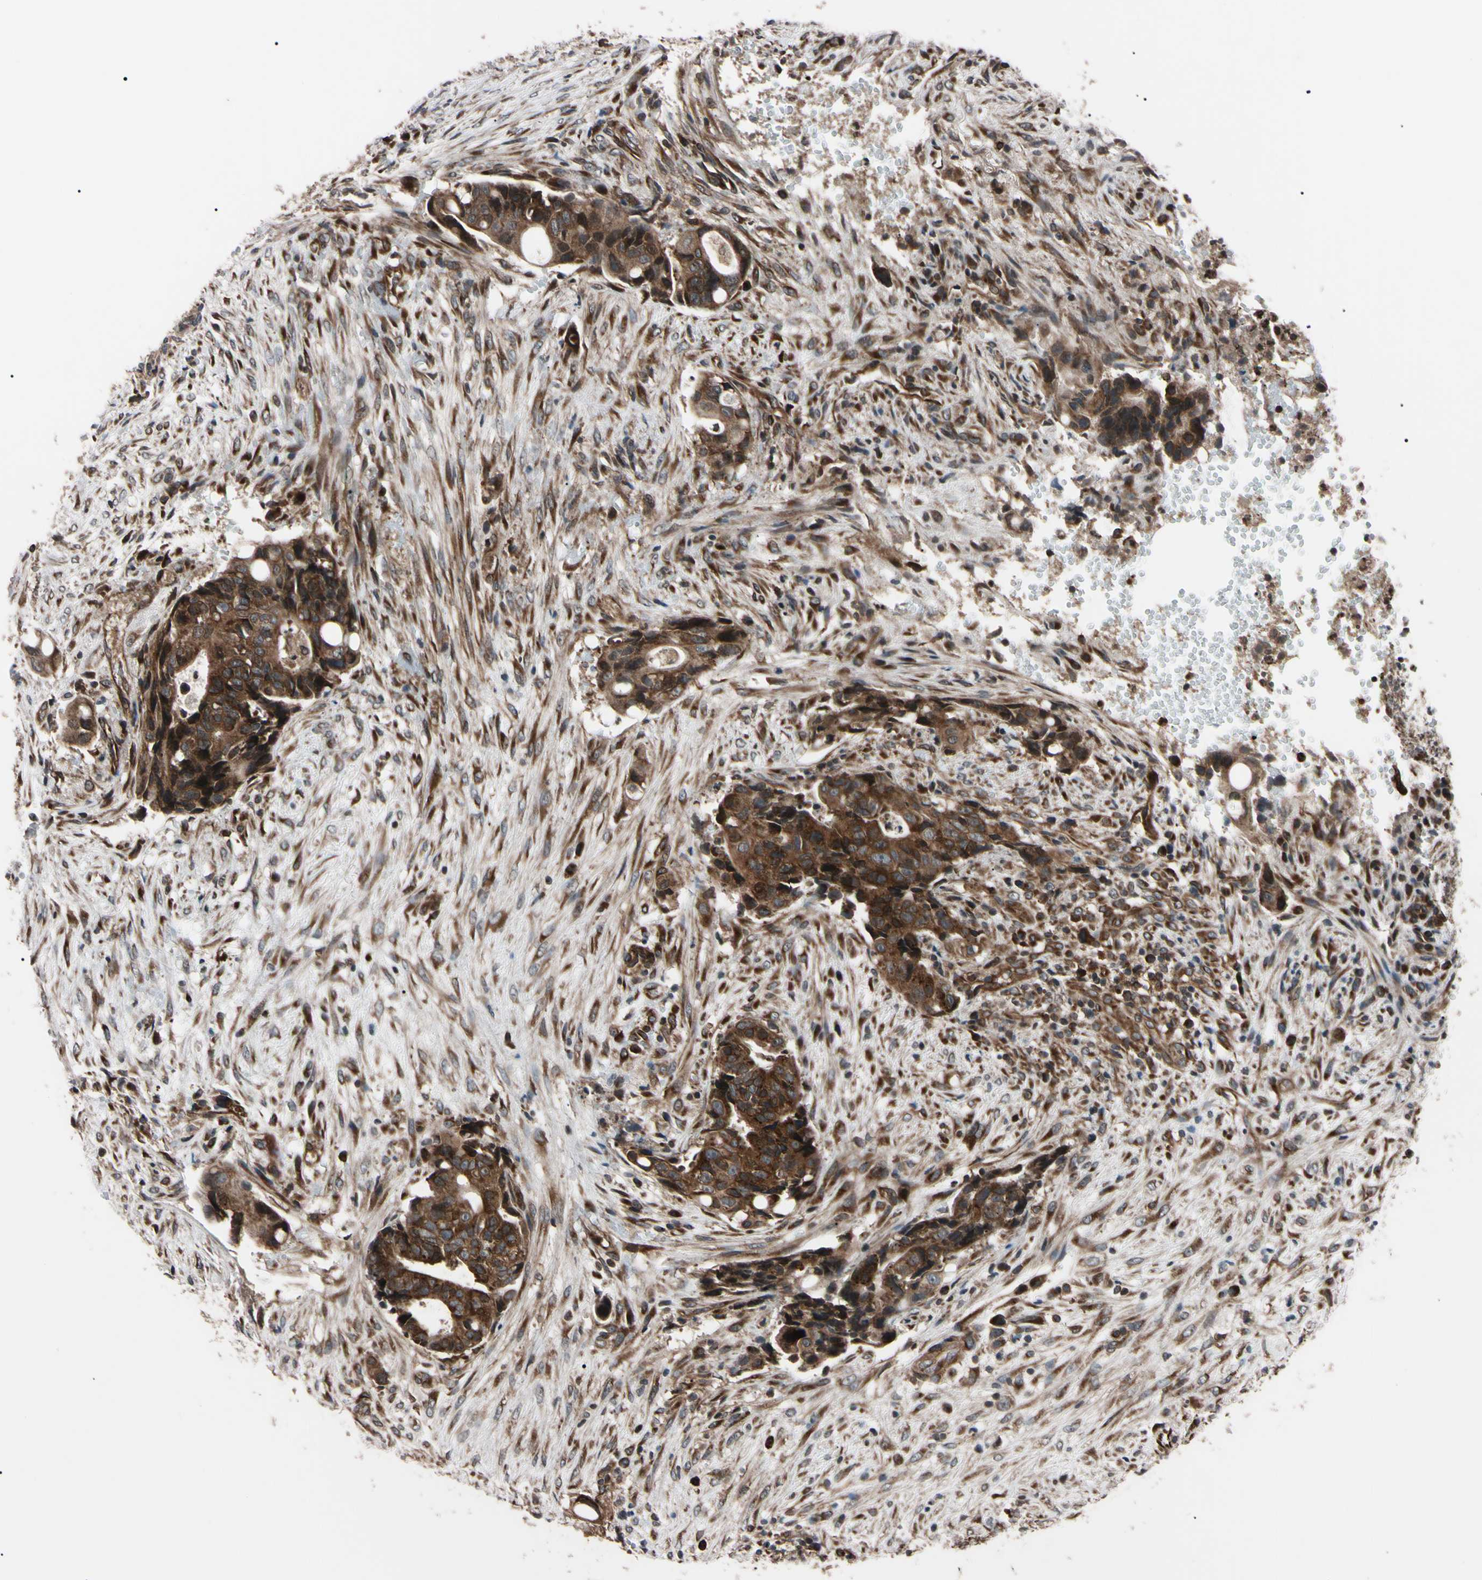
{"staining": {"intensity": "strong", "quantity": ">75%", "location": "cytoplasmic/membranous"}, "tissue": "colorectal cancer", "cell_type": "Tumor cells", "image_type": "cancer", "snomed": [{"axis": "morphology", "description": "Adenocarcinoma, NOS"}, {"axis": "topography", "description": "Colon"}], "caption": "Immunohistochemical staining of adenocarcinoma (colorectal) displays strong cytoplasmic/membranous protein staining in approximately >75% of tumor cells.", "gene": "GUCY1B1", "patient": {"sex": "female", "age": 57}}